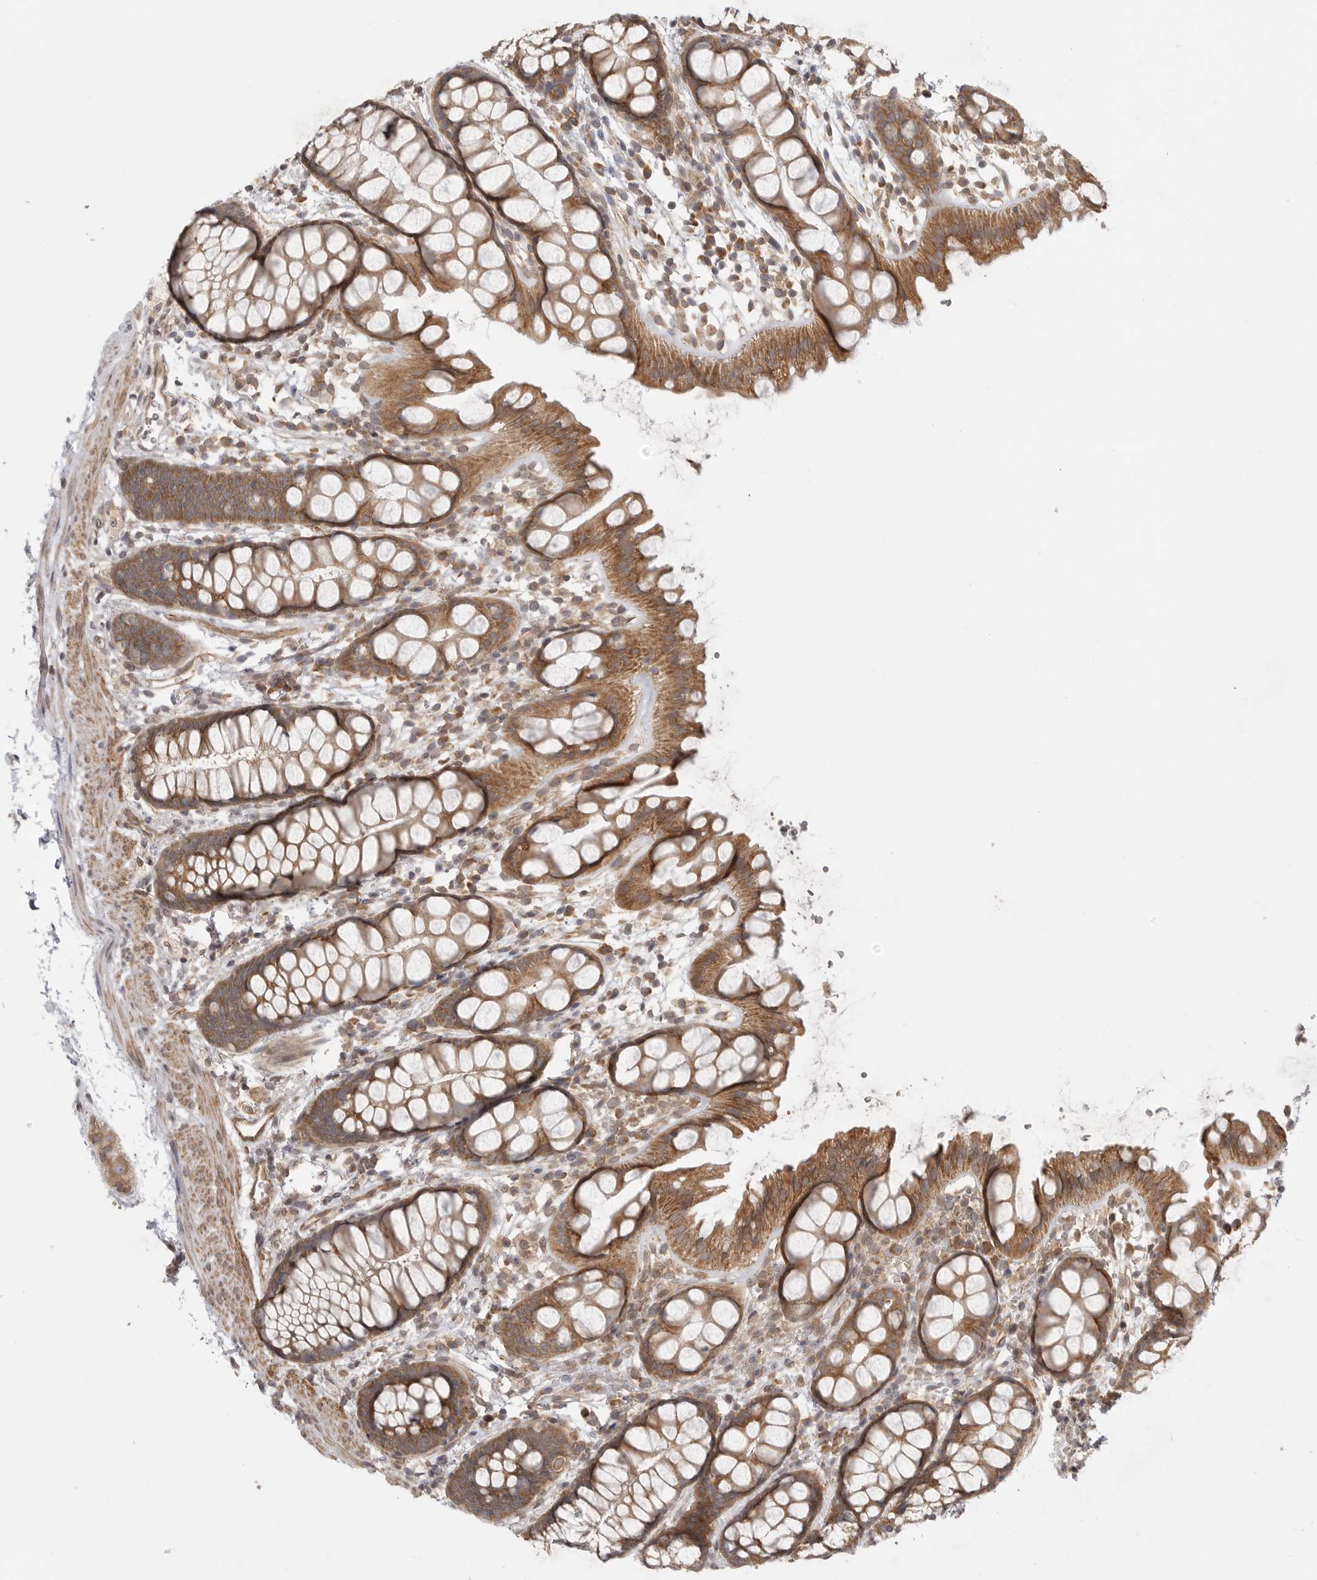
{"staining": {"intensity": "moderate", "quantity": ">75%", "location": "cytoplasmic/membranous"}, "tissue": "rectum", "cell_type": "Glandular cells", "image_type": "normal", "snomed": [{"axis": "morphology", "description": "Normal tissue, NOS"}, {"axis": "topography", "description": "Rectum"}], "caption": "Glandular cells exhibit medium levels of moderate cytoplasmic/membranous expression in approximately >75% of cells in unremarkable rectum.", "gene": "CERS2", "patient": {"sex": "female", "age": 65}}